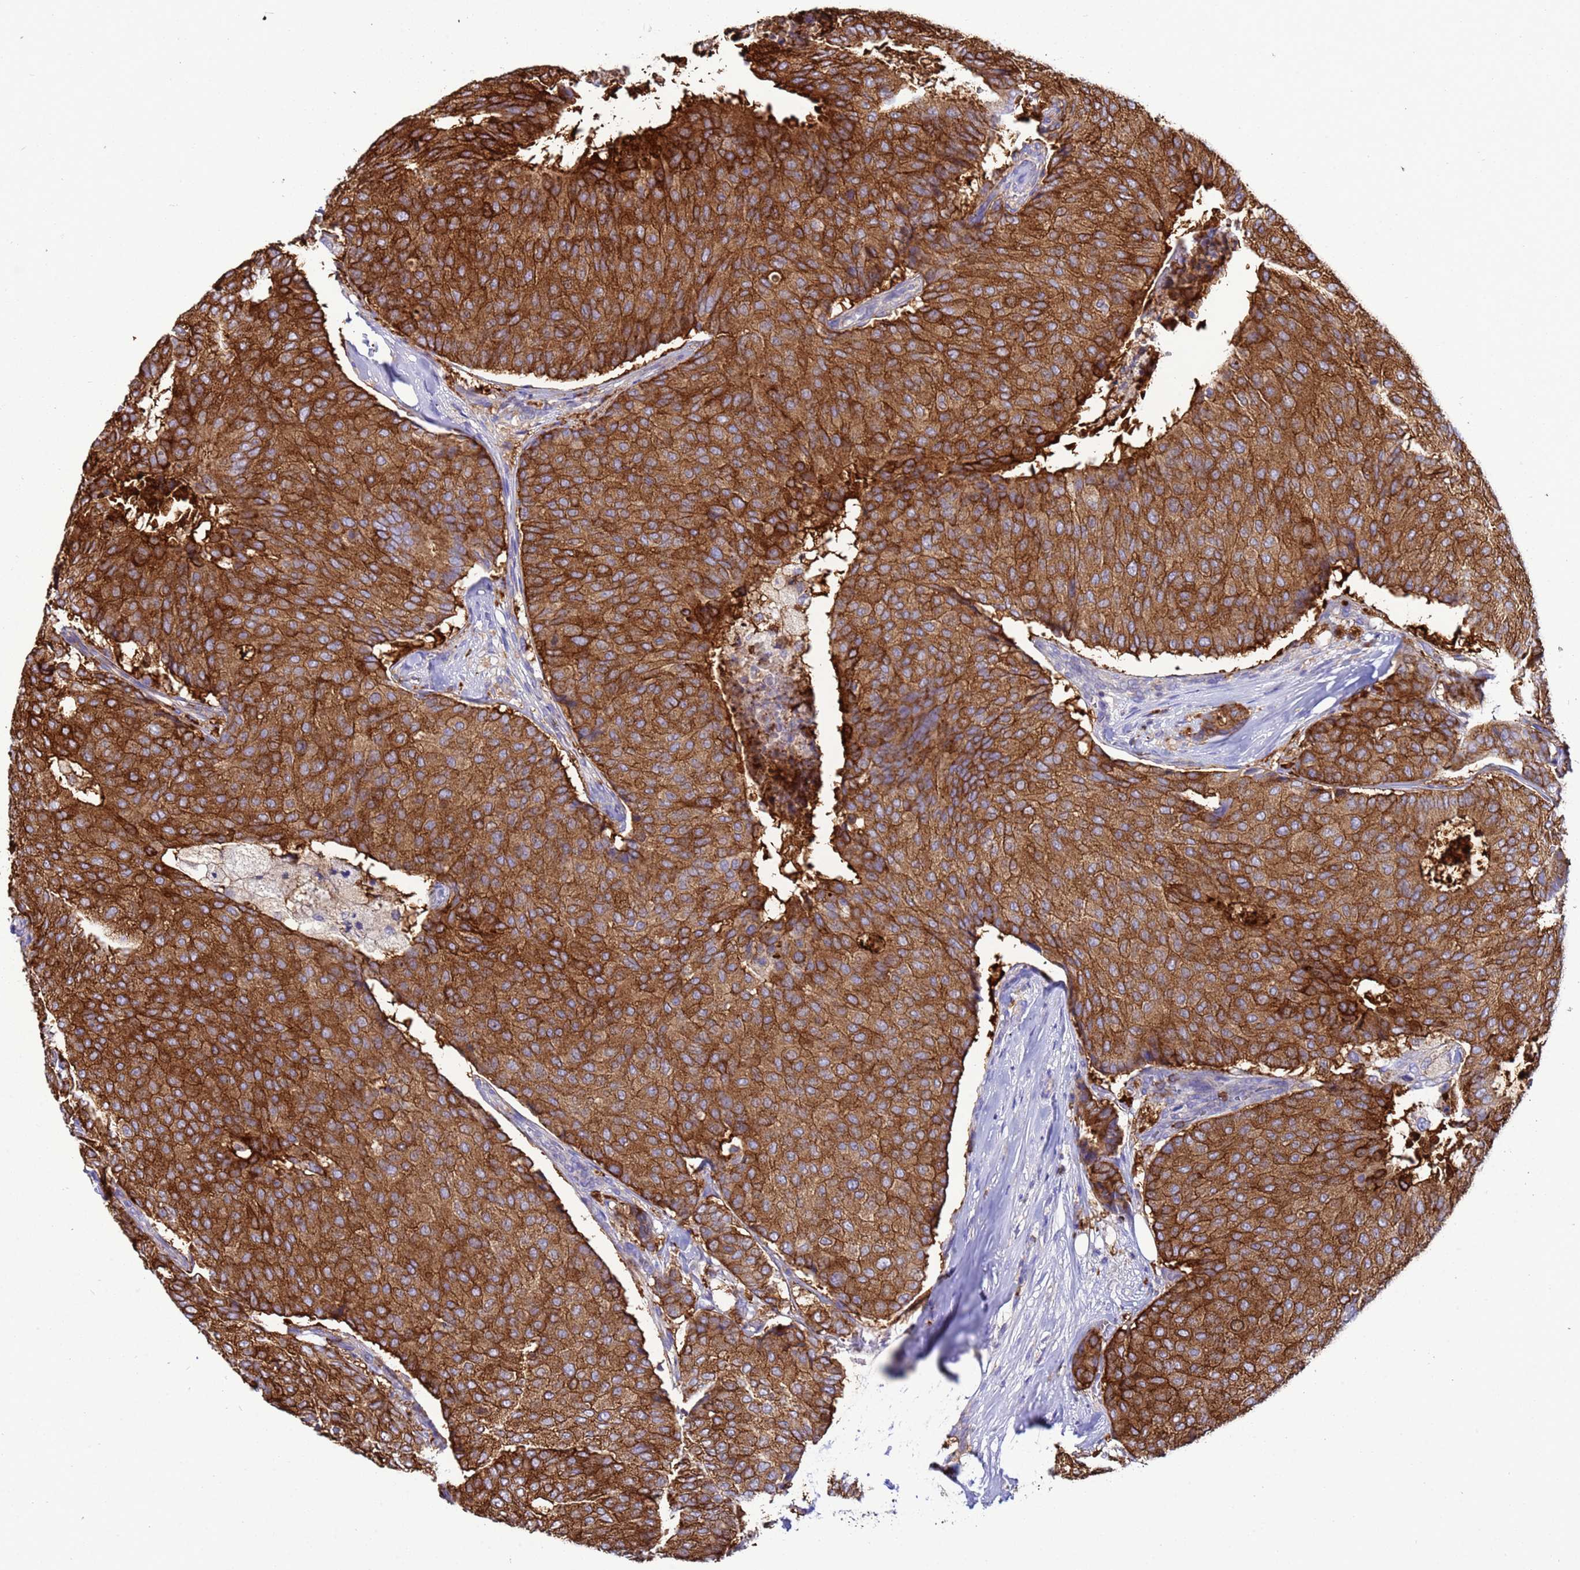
{"staining": {"intensity": "strong", "quantity": ">75%", "location": "cytoplasmic/membranous"}, "tissue": "breast cancer", "cell_type": "Tumor cells", "image_type": "cancer", "snomed": [{"axis": "morphology", "description": "Duct carcinoma"}, {"axis": "topography", "description": "Breast"}], "caption": "The micrograph reveals a brown stain indicating the presence of a protein in the cytoplasmic/membranous of tumor cells in breast intraductal carcinoma.", "gene": "EZR", "patient": {"sex": "female", "age": 75}}